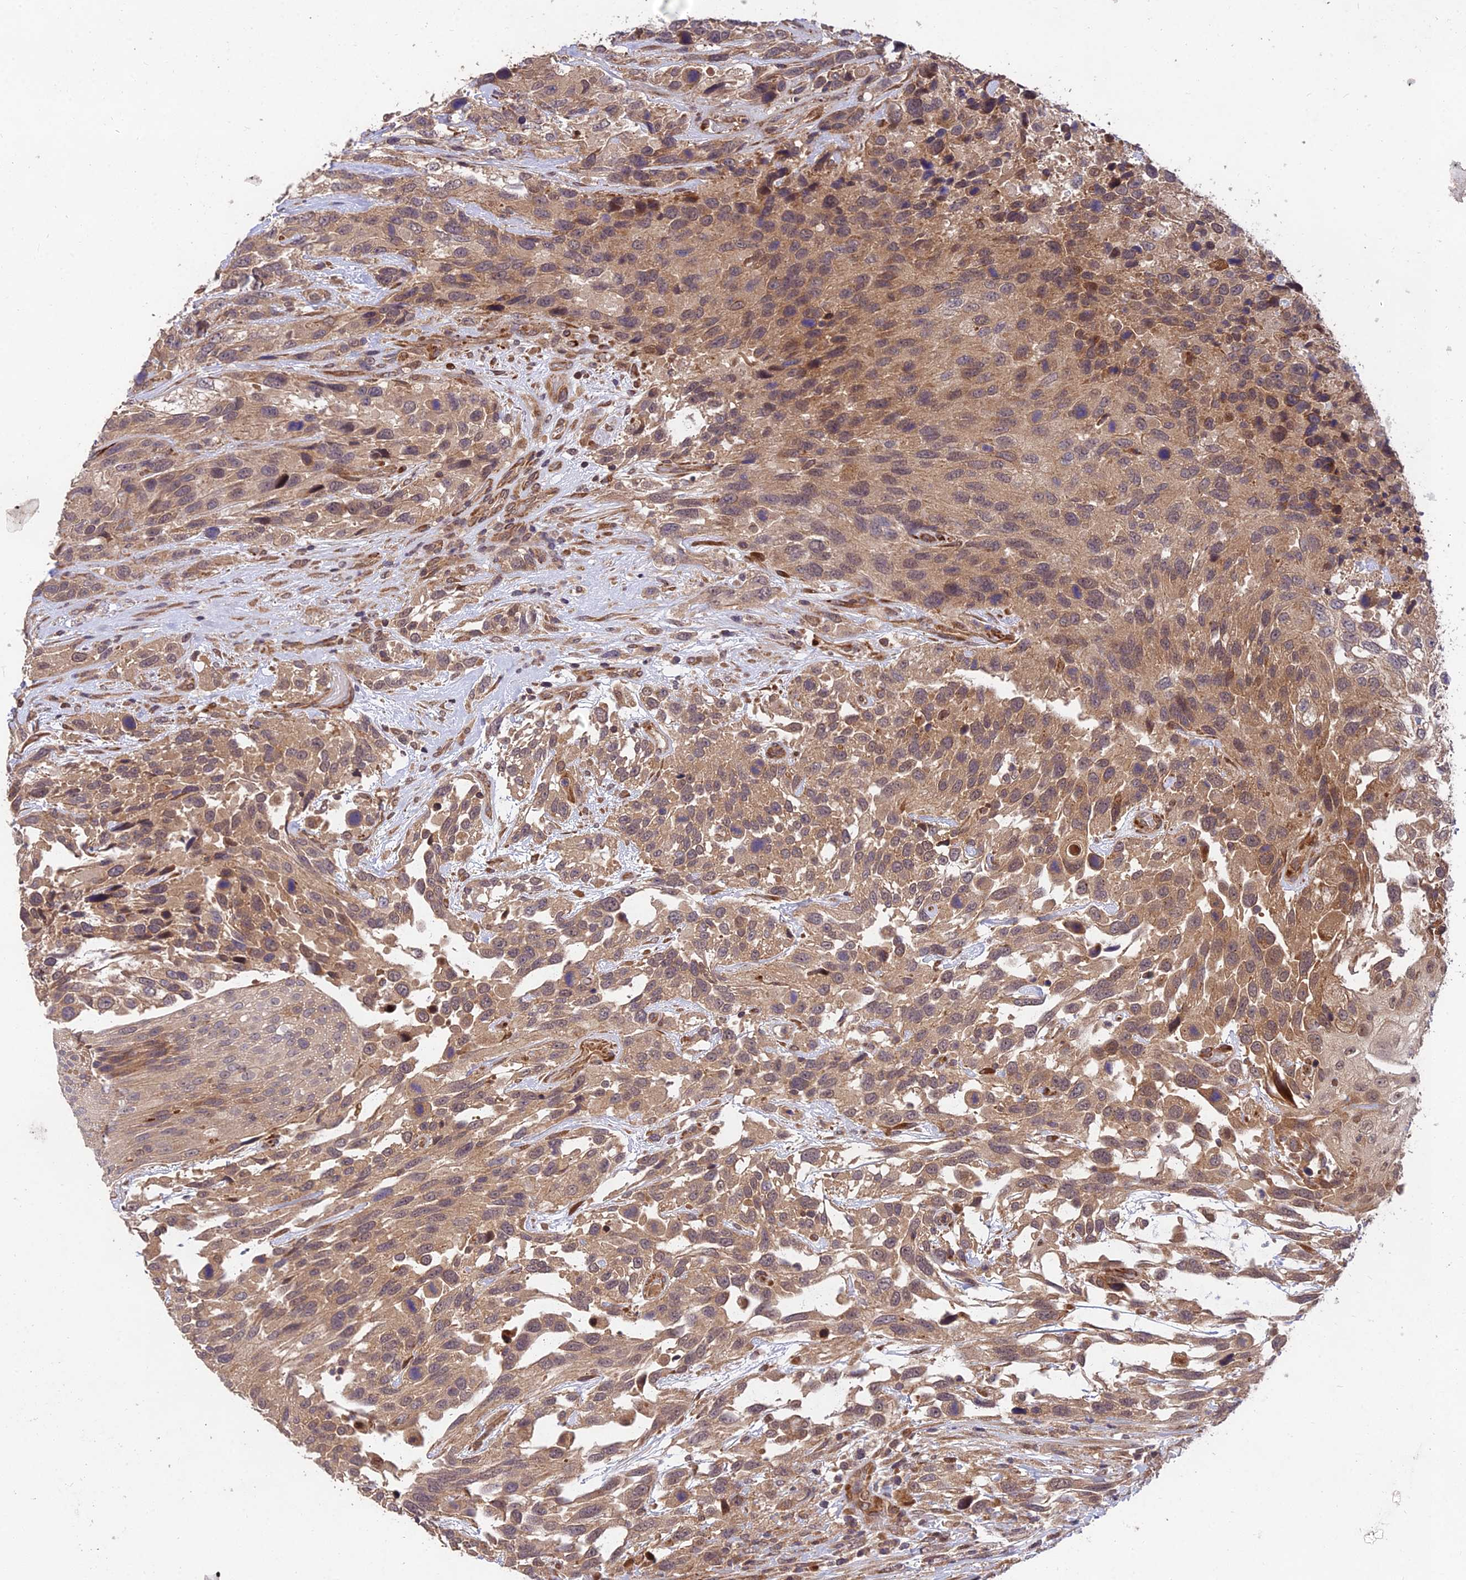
{"staining": {"intensity": "weak", "quantity": ">75%", "location": "cytoplasmic/membranous,nuclear"}, "tissue": "urothelial cancer", "cell_type": "Tumor cells", "image_type": "cancer", "snomed": [{"axis": "morphology", "description": "Urothelial carcinoma, High grade"}, {"axis": "topography", "description": "Urinary bladder"}], "caption": "Tumor cells reveal weak cytoplasmic/membranous and nuclear expression in about >75% of cells in high-grade urothelial carcinoma. Nuclei are stained in blue.", "gene": "MKKS", "patient": {"sex": "female", "age": 70}}